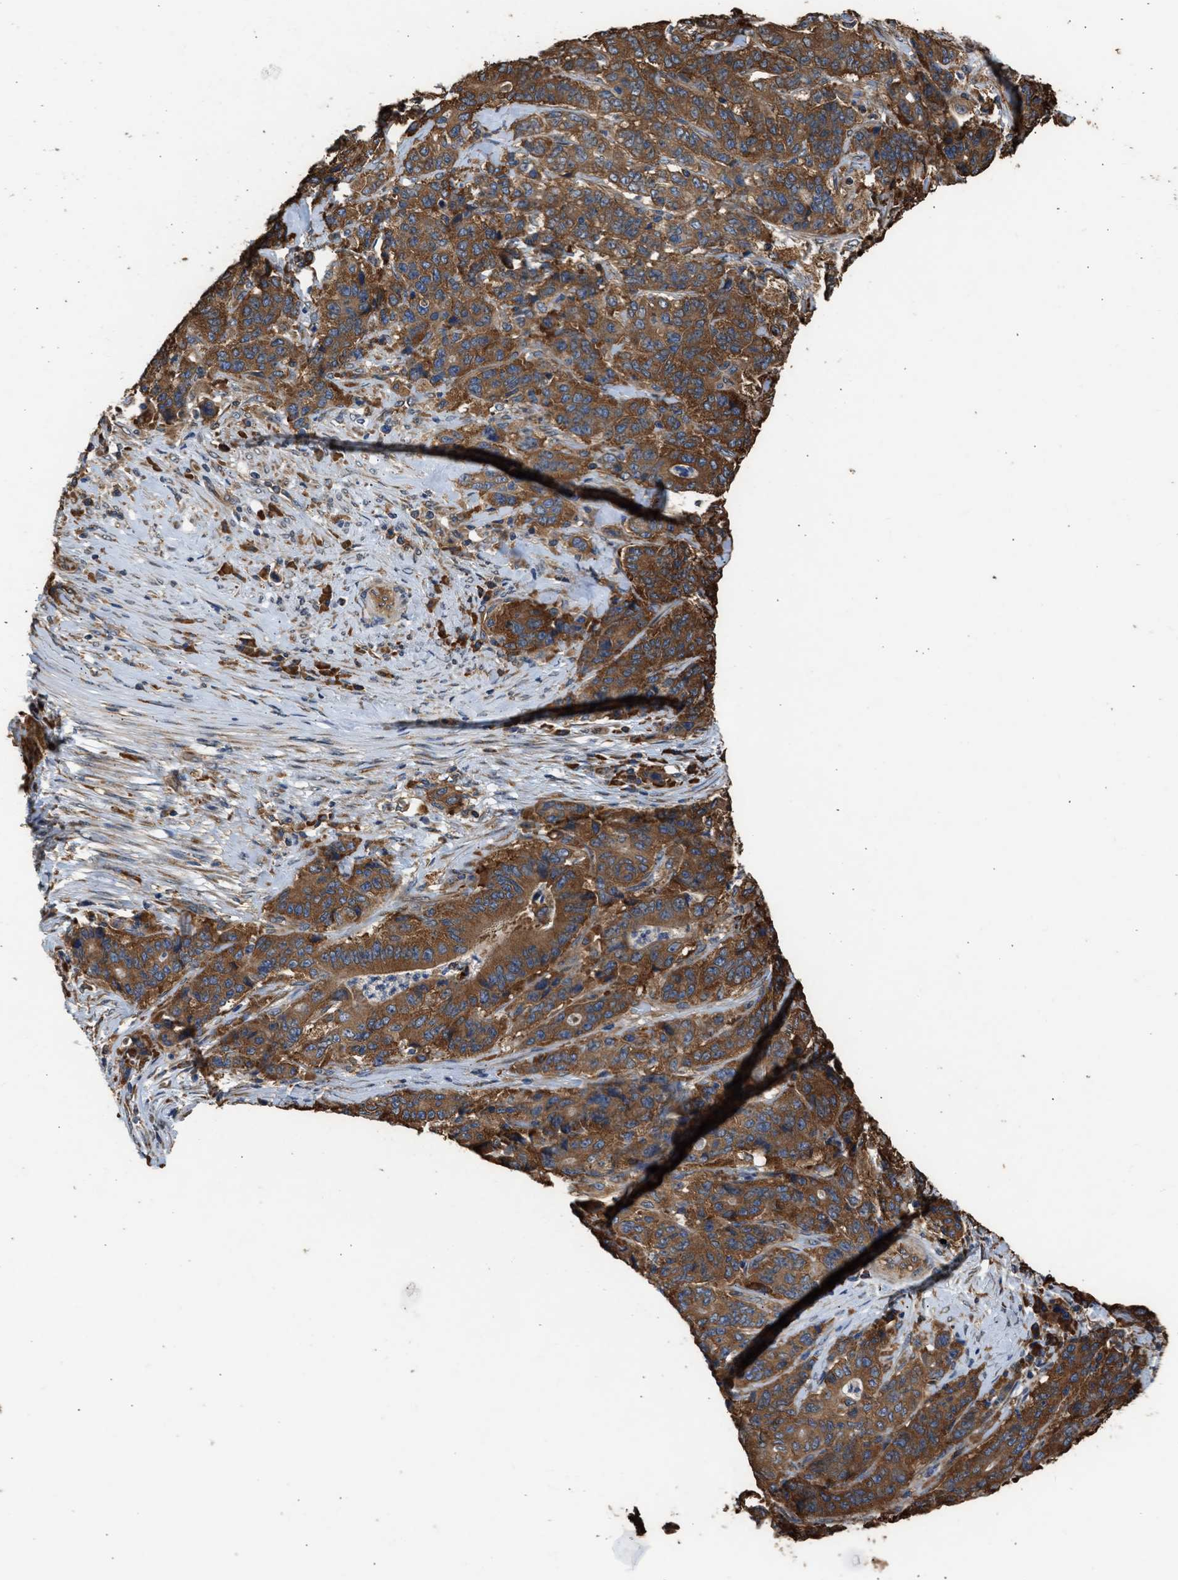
{"staining": {"intensity": "strong", "quantity": ">75%", "location": "cytoplasmic/membranous"}, "tissue": "stomach cancer", "cell_type": "Tumor cells", "image_type": "cancer", "snomed": [{"axis": "morphology", "description": "Adenocarcinoma, NOS"}, {"axis": "topography", "description": "Stomach"}], "caption": "Immunohistochemistry histopathology image of stomach cancer stained for a protein (brown), which displays high levels of strong cytoplasmic/membranous expression in approximately >75% of tumor cells.", "gene": "SLC36A4", "patient": {"sex": "female", "age": 73}}